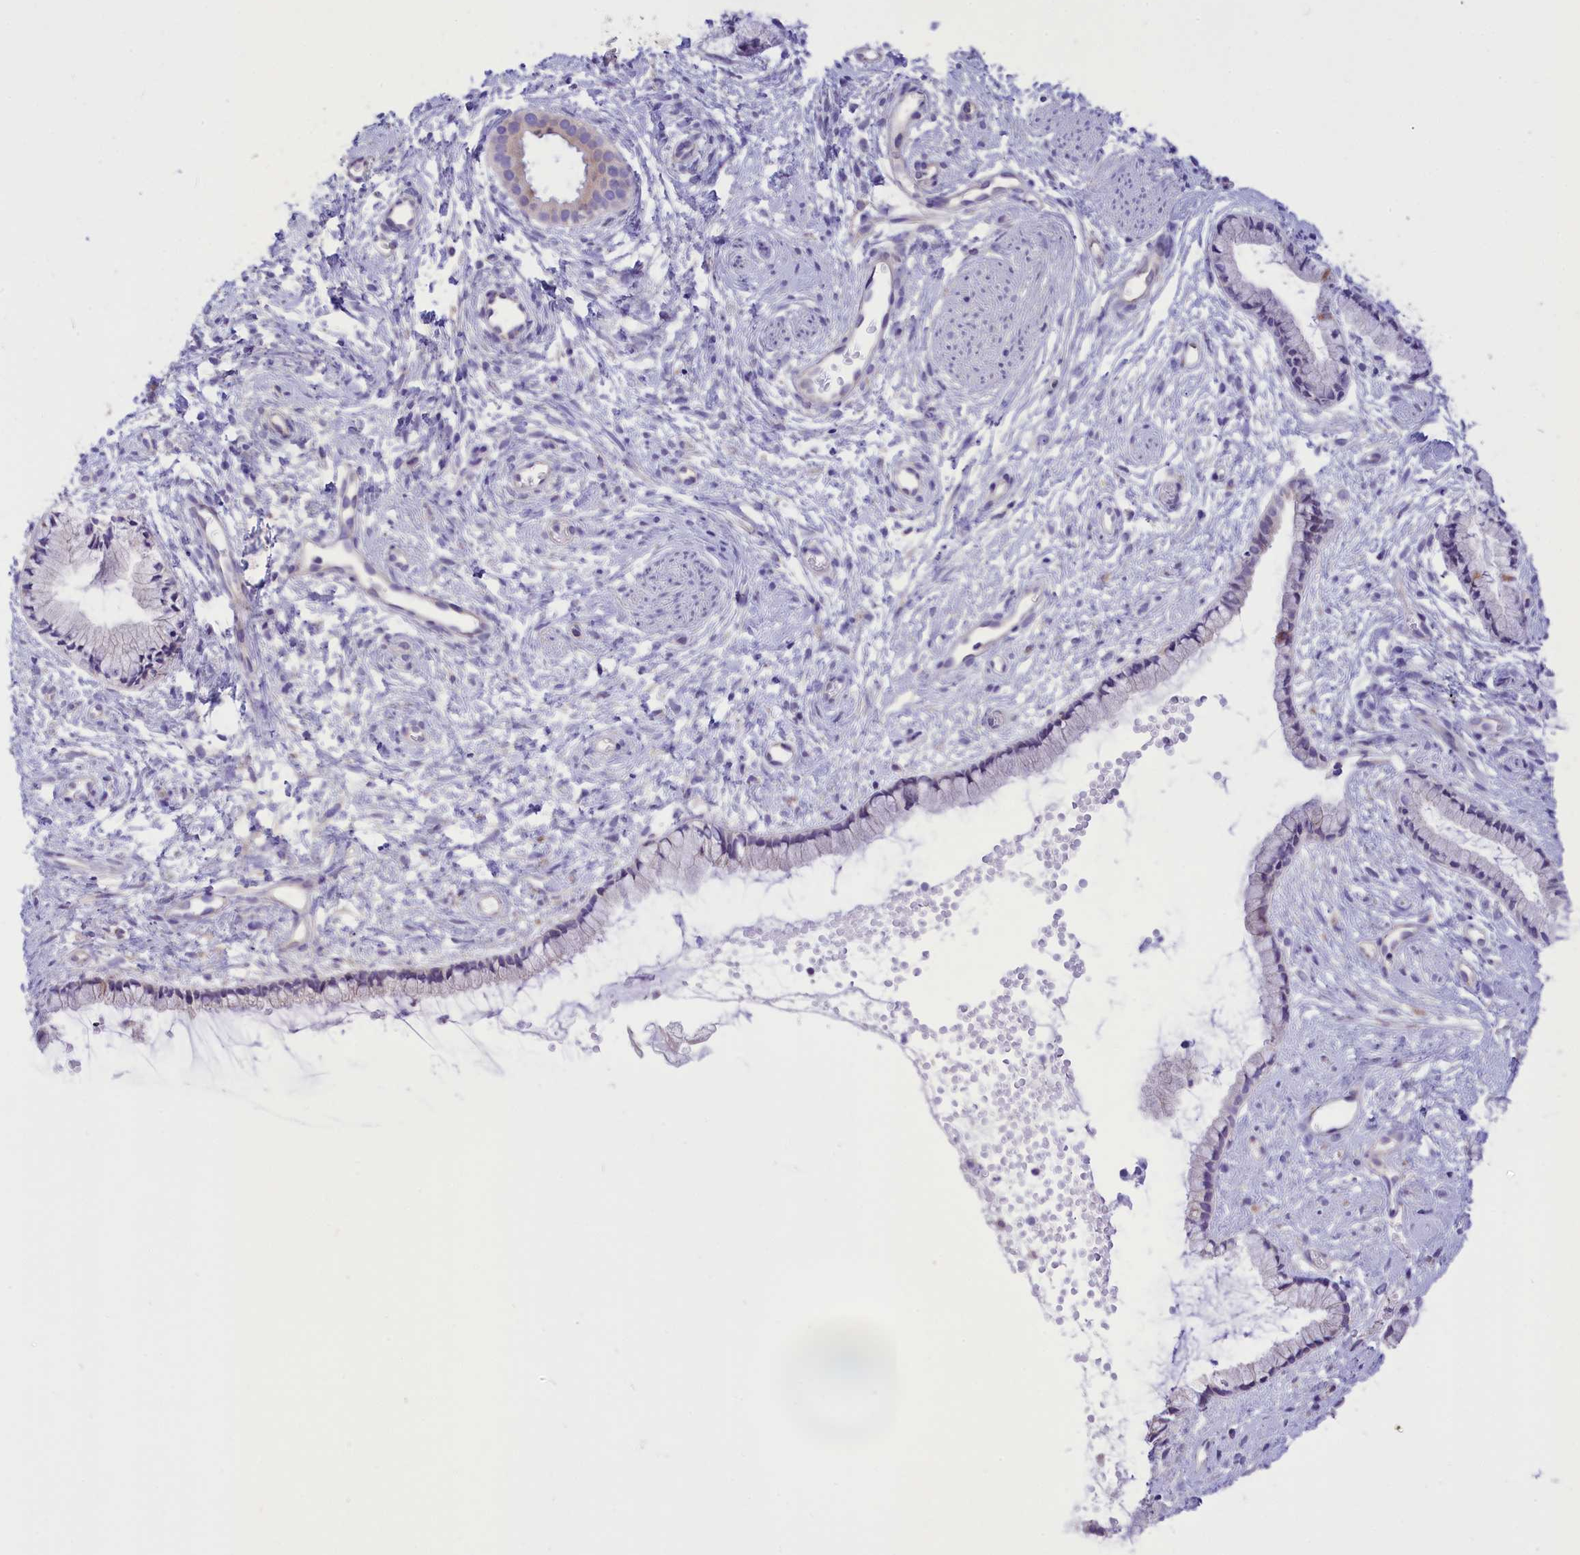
{"staining": {"intensity": "negative", "quantity": "none", "location": "none"}, "tissue": "cervix", "cell_type": "Glandular cells", "image_type": "normal", "snomed": [{"axis": "morphology", "description": "Normal tissue, NOS"}, {"axis": "topography", "description": "Cervix"}], "caption": "This is a photomicrograph of immunohistochemistry (IHC) staining of normal cervix, which shows no expression in glandular cells.", "gene": "DCAF16", "patient": {"sex": "female", "age": 57}}